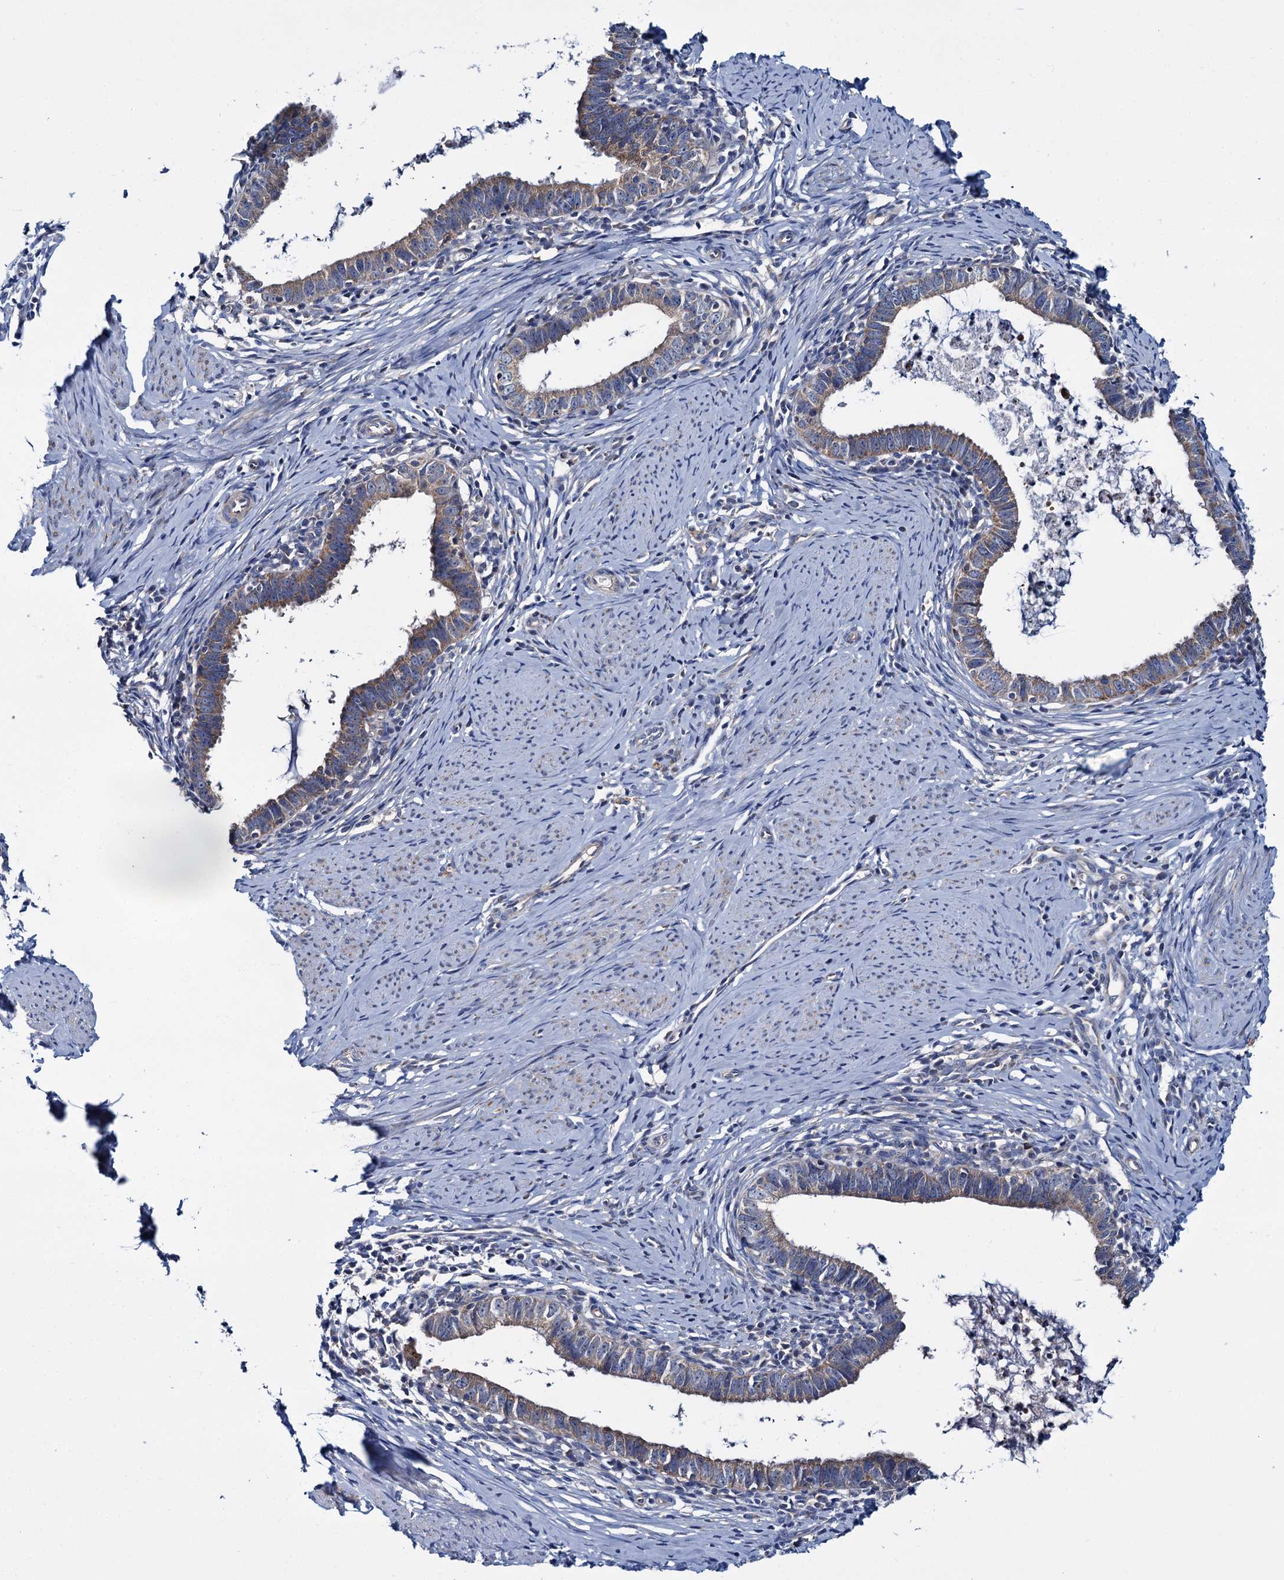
{"staining": {"intensity": "moderate", "quantity": "25%-75%", "location": "cytoplasmic/membranous"}, "tissue": "cervical cancer", "cell_type": "Tumor cells", "image_type": "cancer", "snomed": [{"axis": "morphology", "description": "Adenocarcinoma, NOS"}, {"axis": "topography", "description": "Cervix"}], "caption": "Moderate cytoplasmic/membranous protein expression is appreciated in approximately 25%-75% of tumor cells in adenocarcinoma (cervical). Using DAB (3,3'-diaminobenzidine) (brown) and hematoxylin (blue) stains, captured at high magnification using brightfield microscopy.", "gene": "CEP295", "patient": {"sex": "female", "age": 36}}